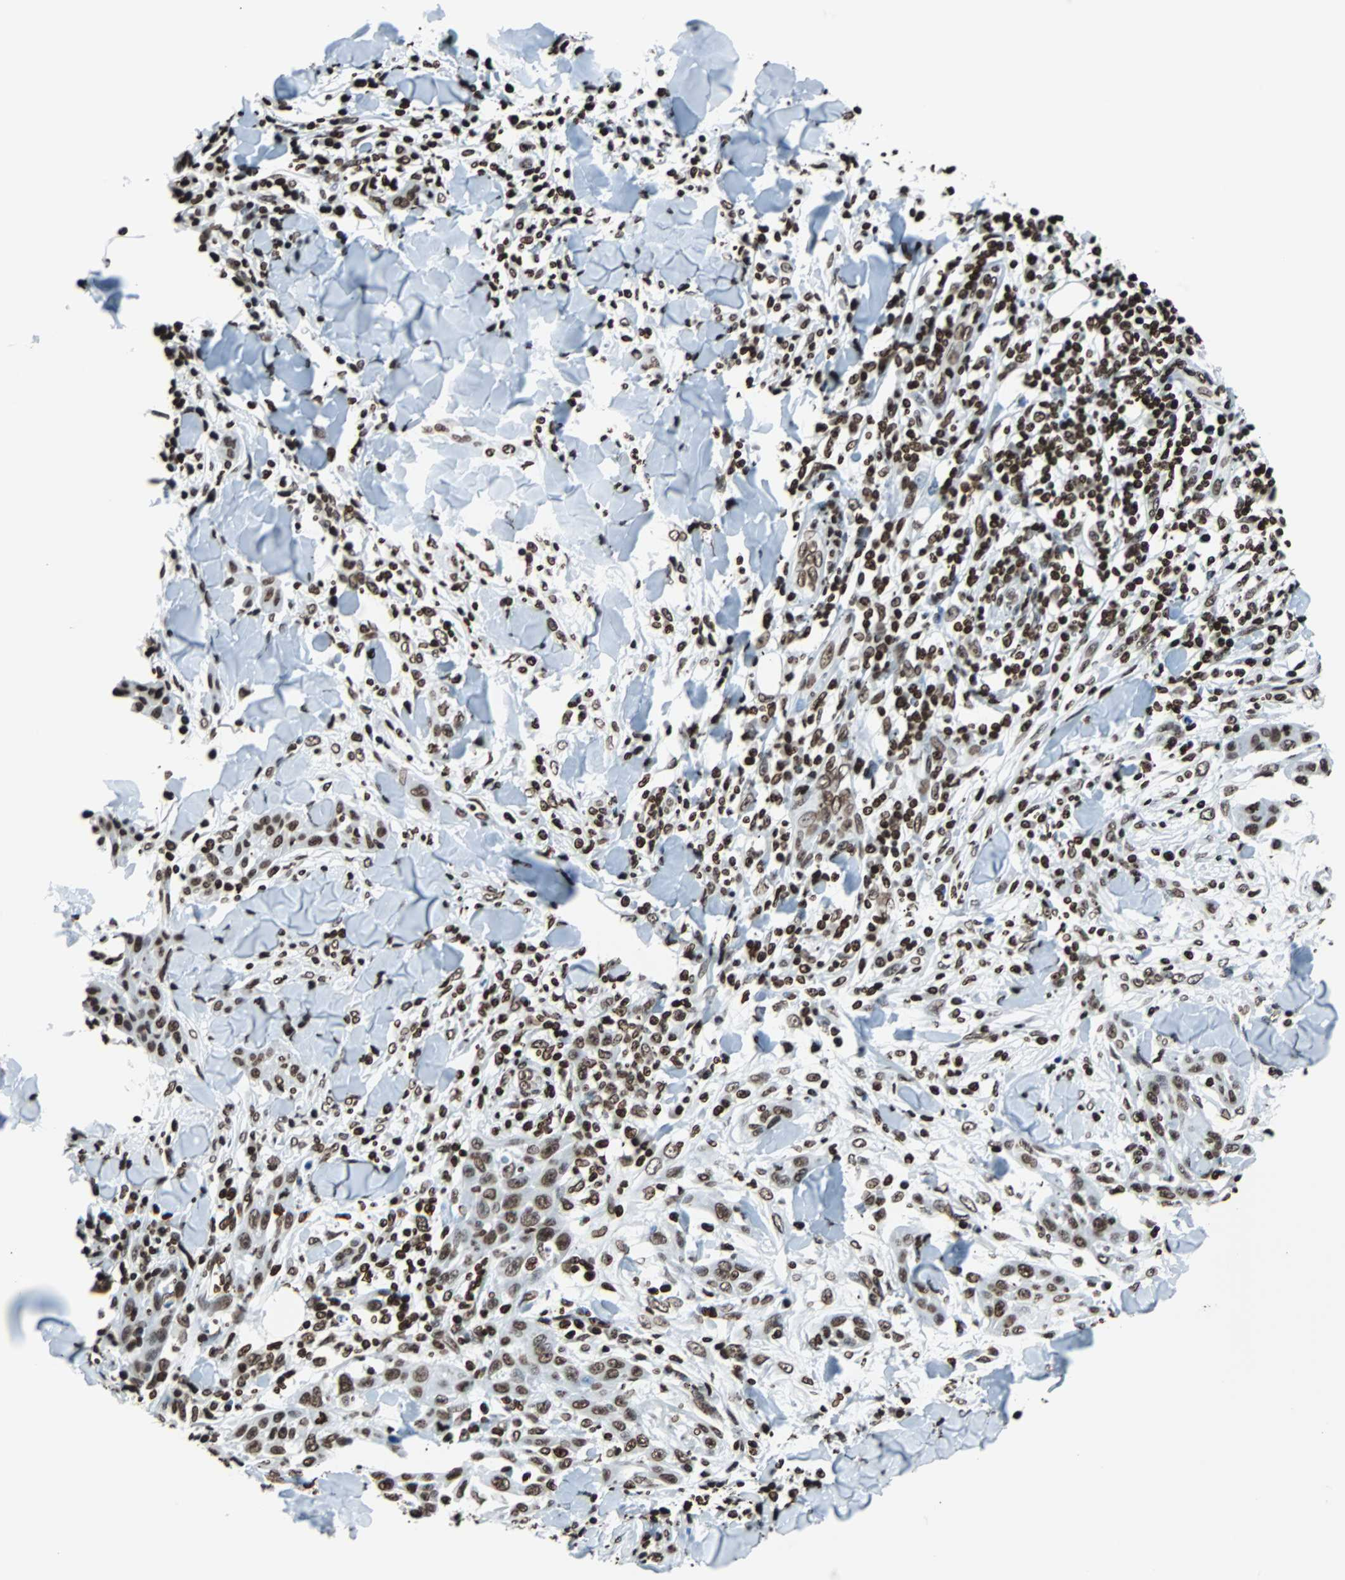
{"staining": {"intensity": "moderate", "quantity": ">75%", "location": "nuclear"}, "tissue": "skin cancer", "cell_type": "Tumor cells", "image_type": "cancer", "snomed": [{"axis": "morphology", "description": "Squamous cell carcinoma, NOS"}, {"axis": "topography", "description": "Skin"}], "caption": "A brown stain highlights moderate nuclear staining of a protein in human skin cancer (squamous cell carcinoma) tumor cells.", "gene": "H2BC18", "patient": {"sex": "male", "age": 24}}